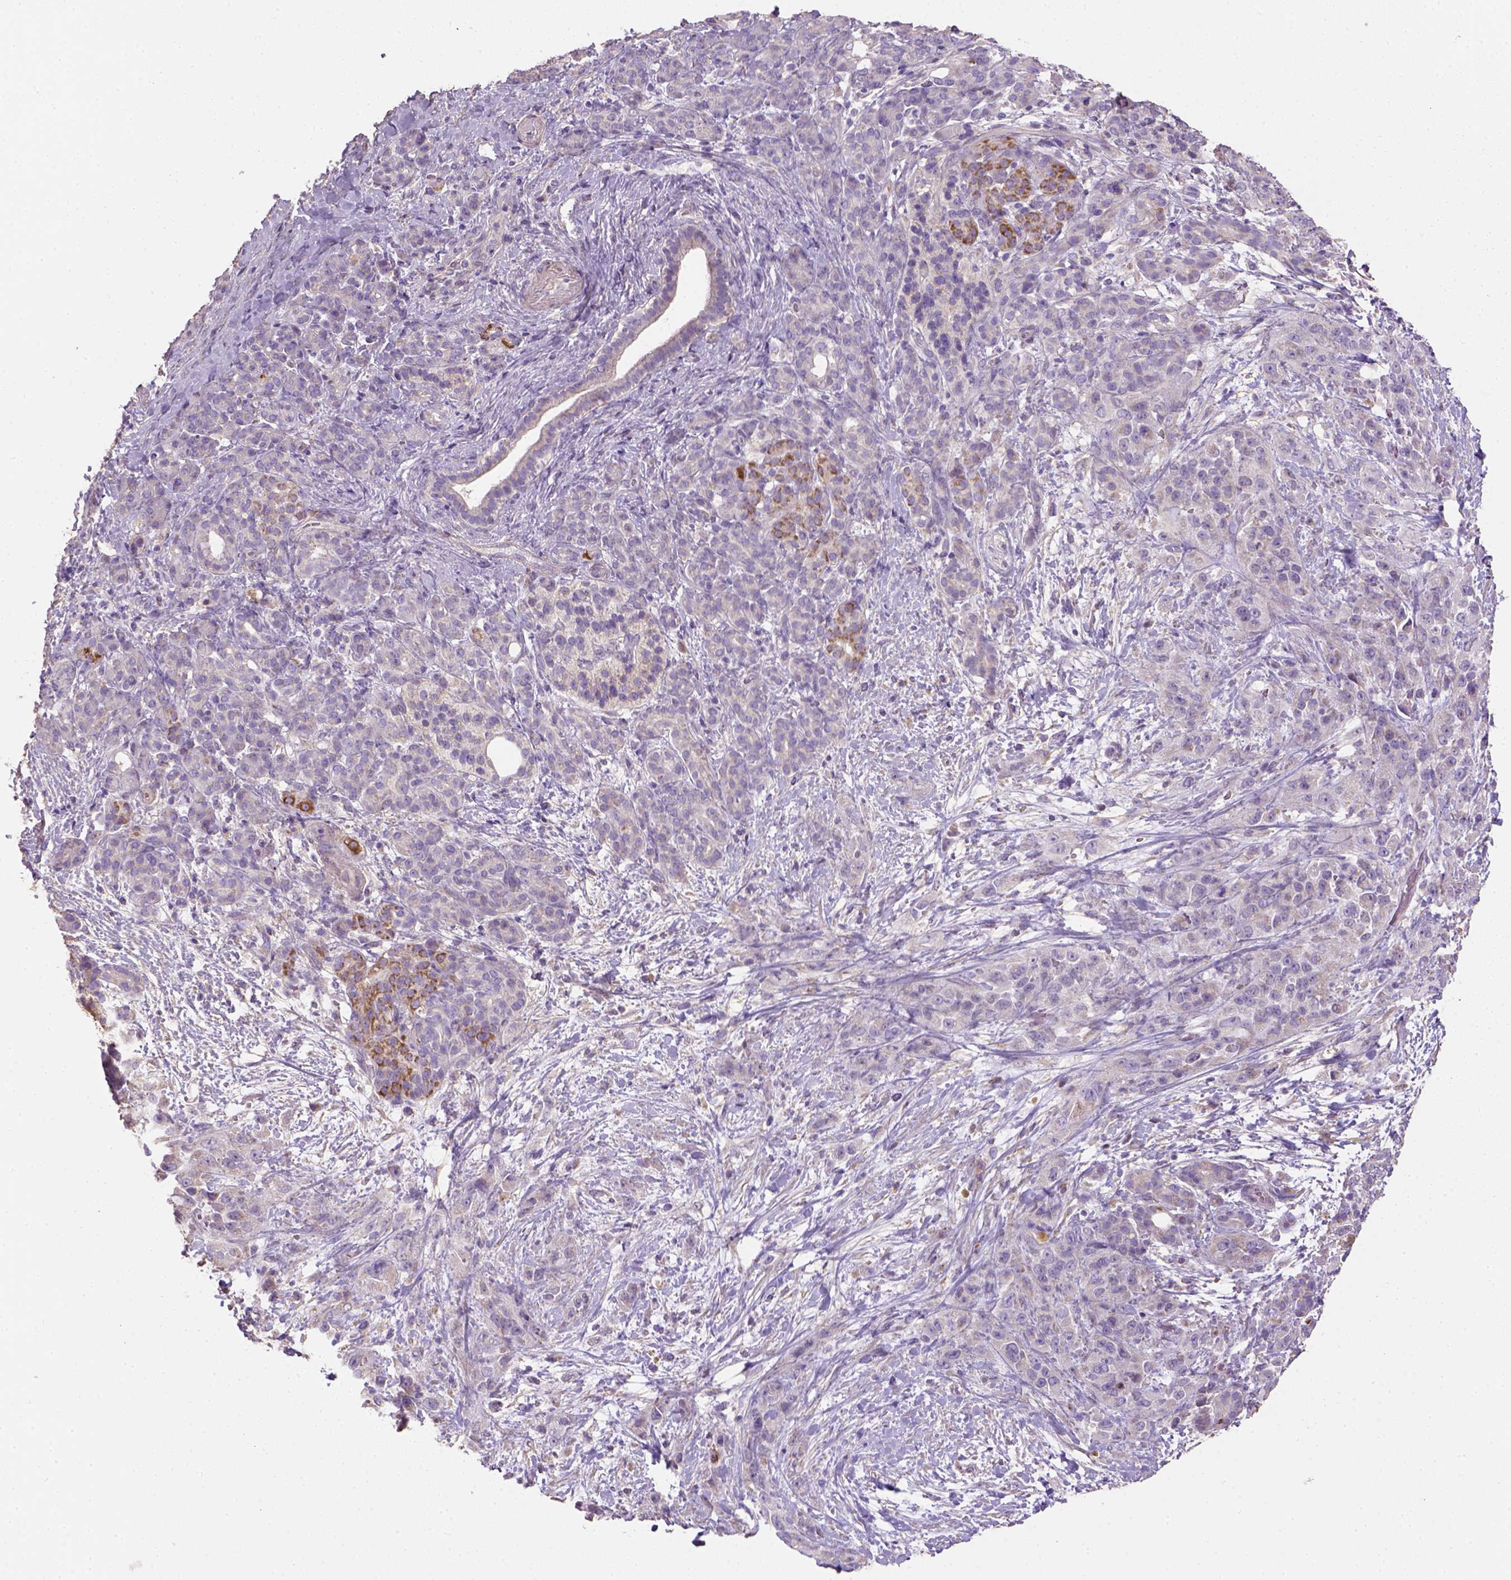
{"staining": {"intensity": "negative", "quantity": "none", "location": "none"}, "tissue": "pancreatic cancer", "cell_type": "Tumor cells", "image_type": "cancer", "snomed": [{"axis": "morphology", "description": "Adenocarcinoma, NOS"}, {"axis": "topography", "description": "Pancreas"}], "caption": "Immunohistochemistry histopathology image of neoplastic tissue: human pancreatic cancer (adenocarcinoma) stained with DAB shows no significant protein expression in tumor cells.", "gene": "HTRA1", "patient": {"sex": "male", "age": 44}}